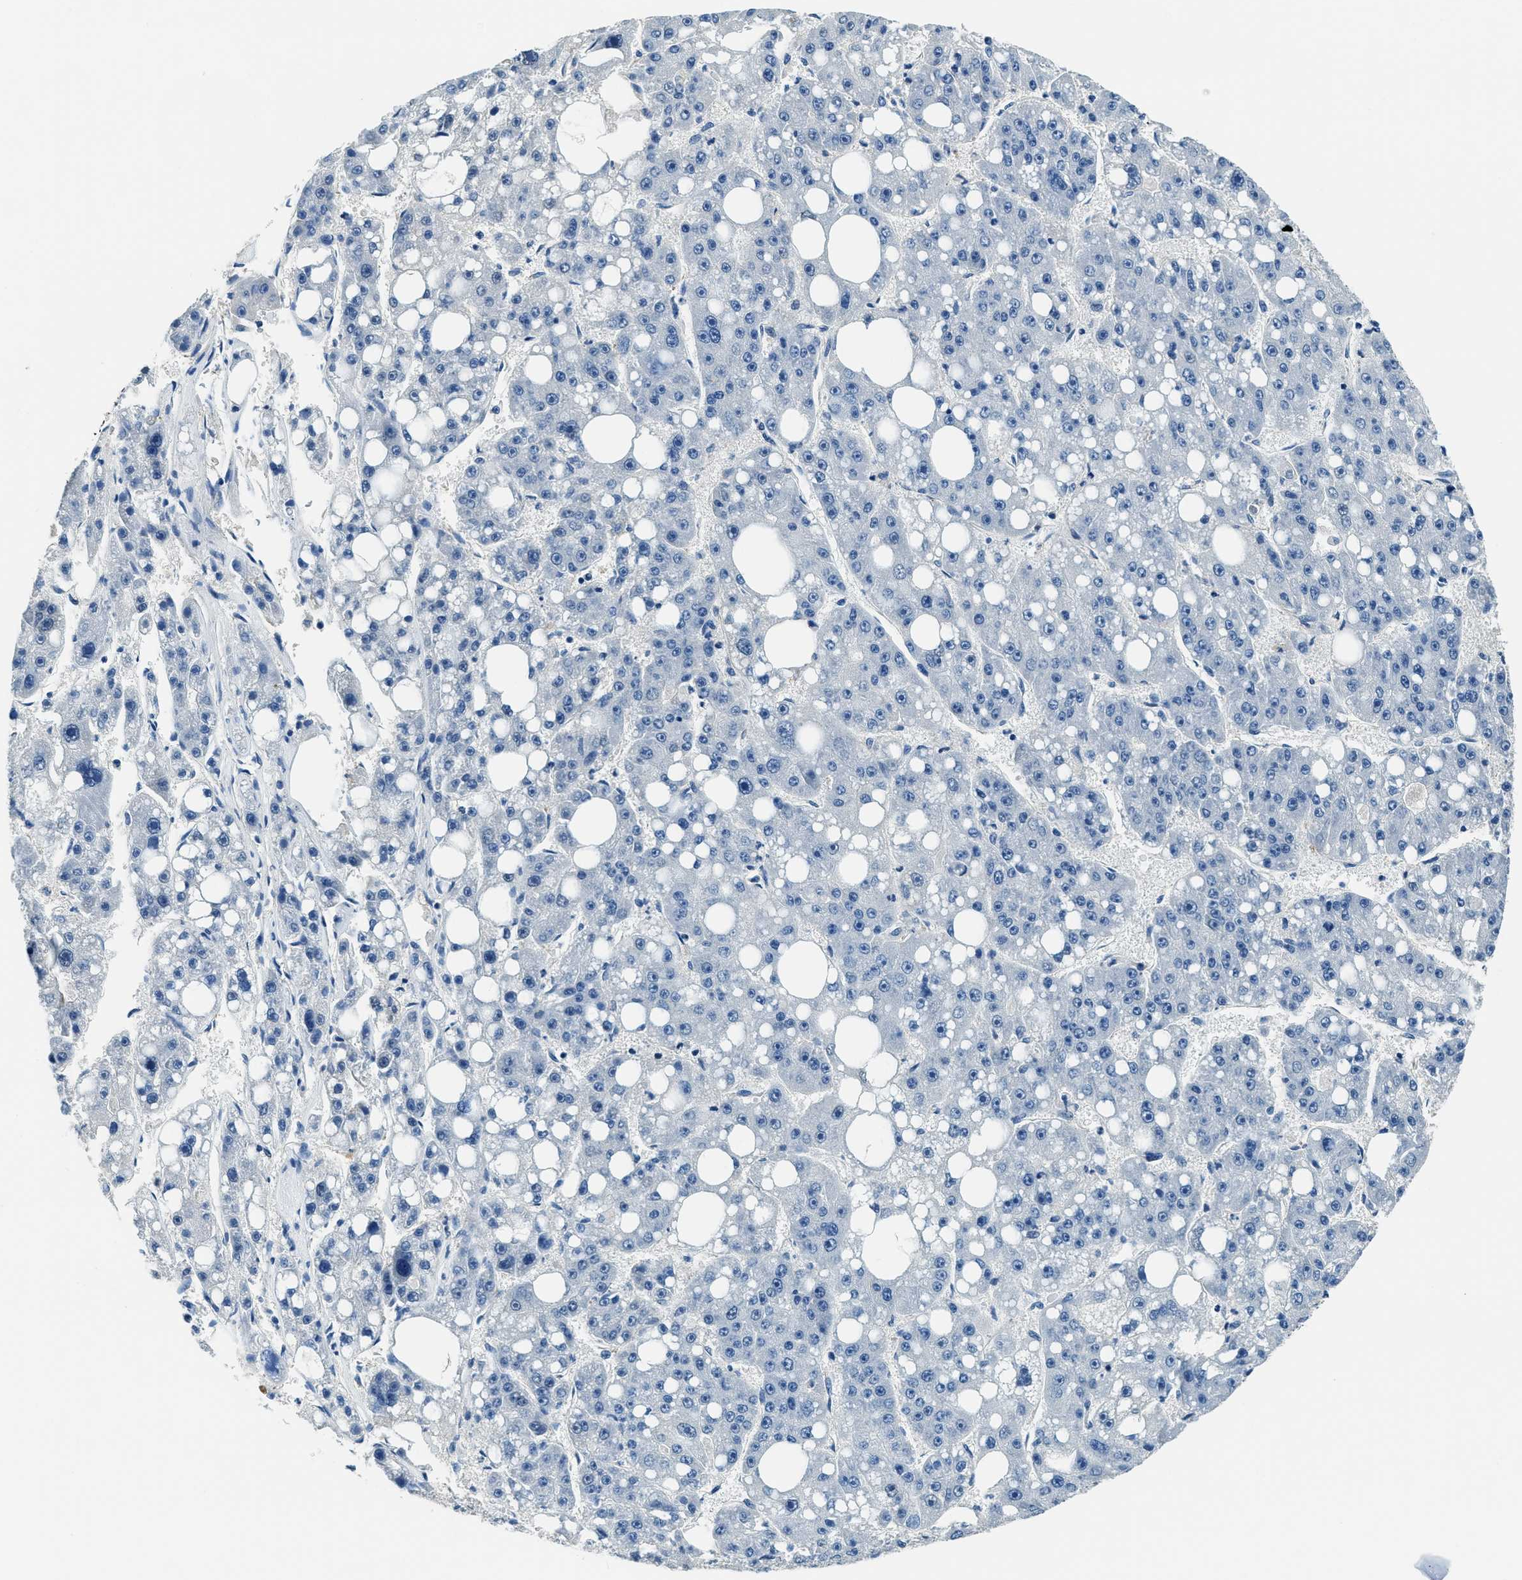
{"staining": {"intensity": "negative", "quantity": "none", "location": "none"}, "tissue": "liver cancer", "cell_type": "Tumor cells", "image_type": "cancer", "snomed": [{"axis": "morphology", "description": "Carcinoma, Hepatocellular, NOS"}, {"axis": "topography", "description": "Liver"}], "caption": "Immunohistochemistry (IHC) histopathology image of liver cancer (hepatocellular carcinoma) stained for a protein (brown), which reveals no expression in tumor cells. (Stains: DAB immunohistochemistry (IHC) with hematoxylin counter stain, Microscopy: brightfield microscopy at high magnification).", "gene": "TMEM186", "patient": {"sex": "female", "age": 61}}